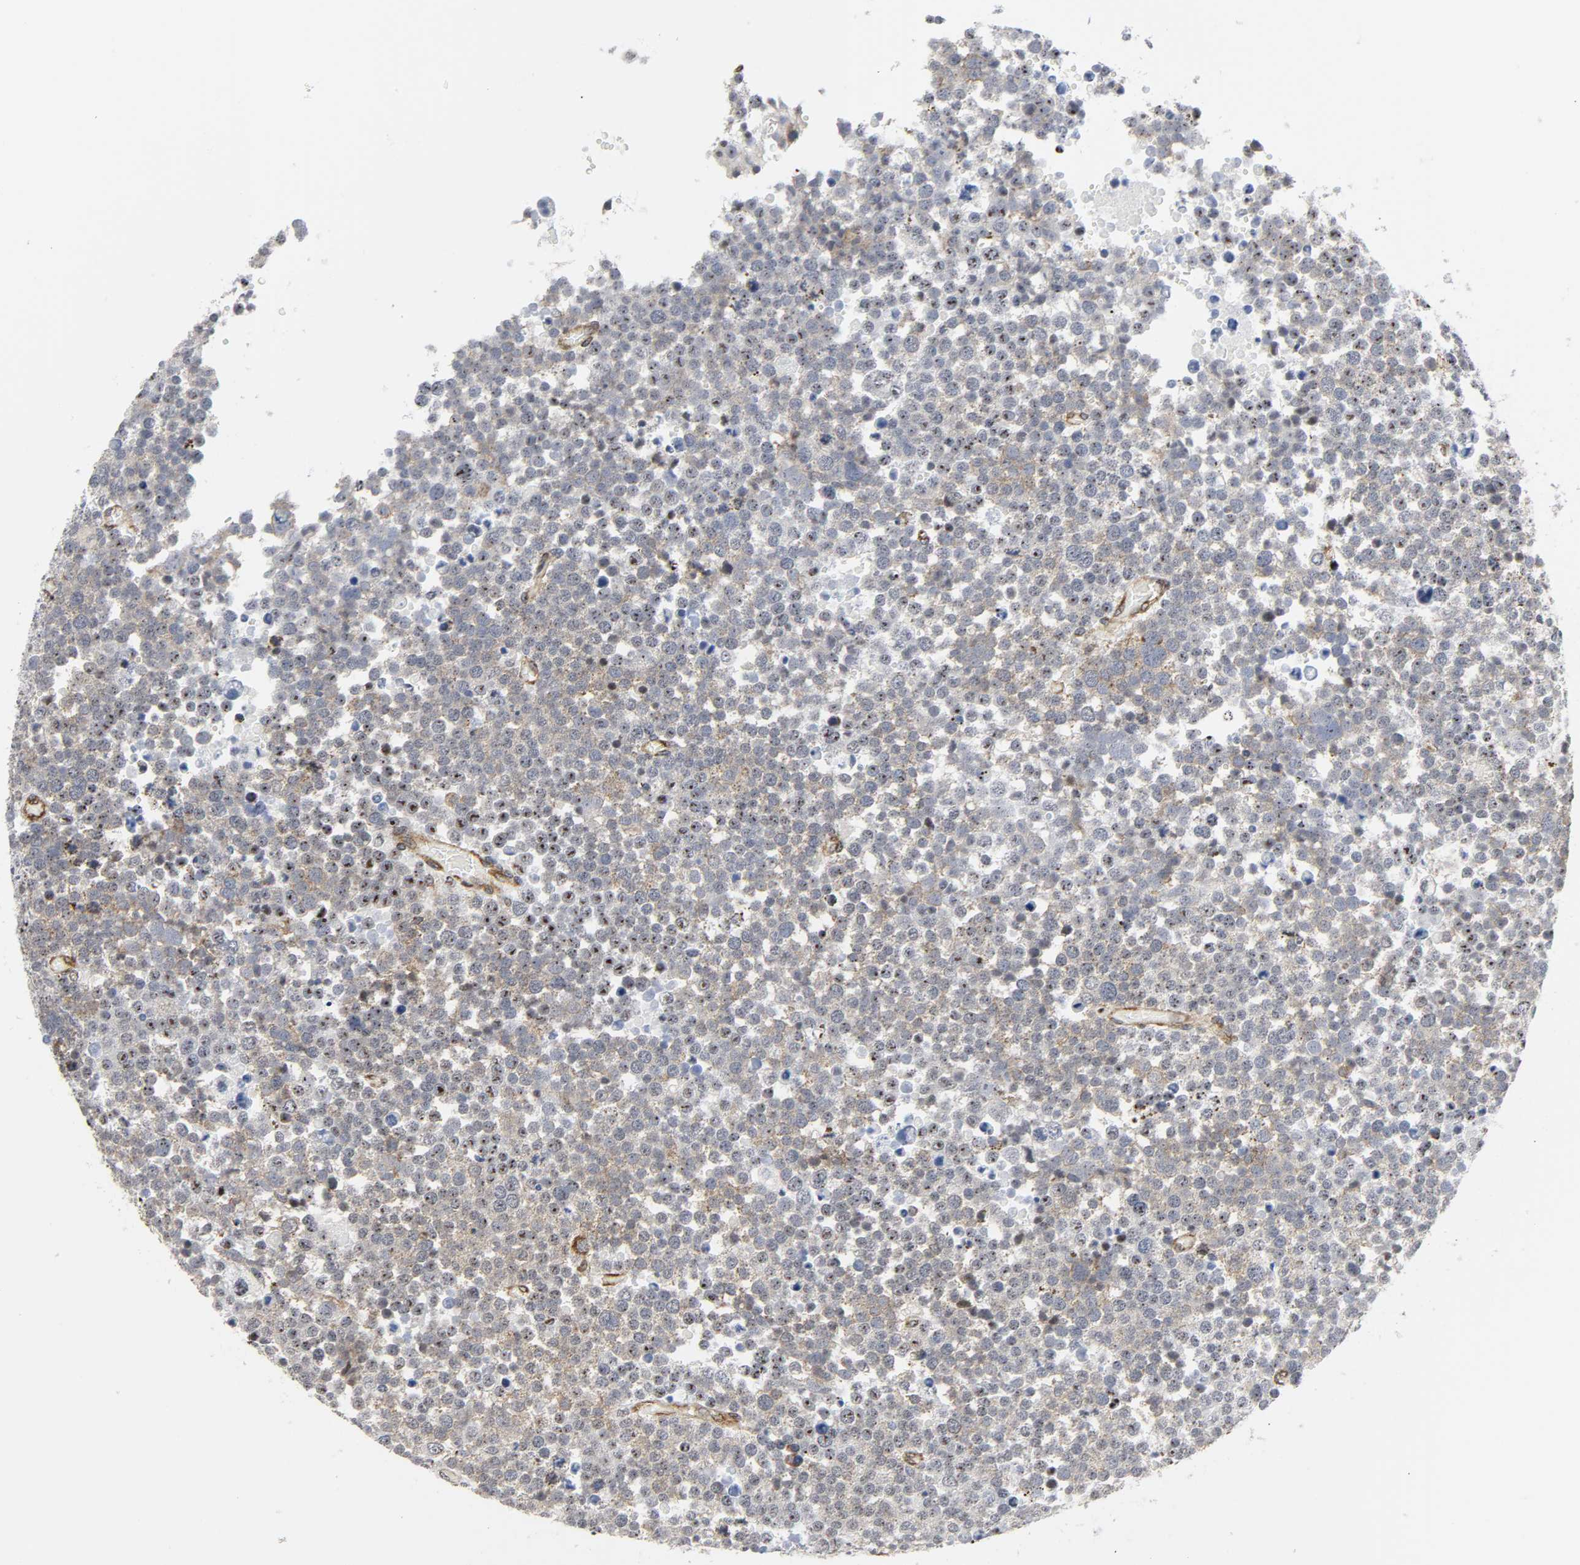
{"staining": {"intensity": "weak", "quantity": "<25%", "location": "cytoplasmic/membranous"}, "tissue": "testis cancer", "cell_type": "Tumor cells", "image_type": "cancer", "snomed": [{"axis": "morphology", "description": "Seminoma, NOS"}, {"axis": "topography", "description": "Testis"}], "caption": "Tumor cells show no significant staining in seminoma (testis).", "gene": "DOCK1", "patient": {"sex": "male", "age": 71}}